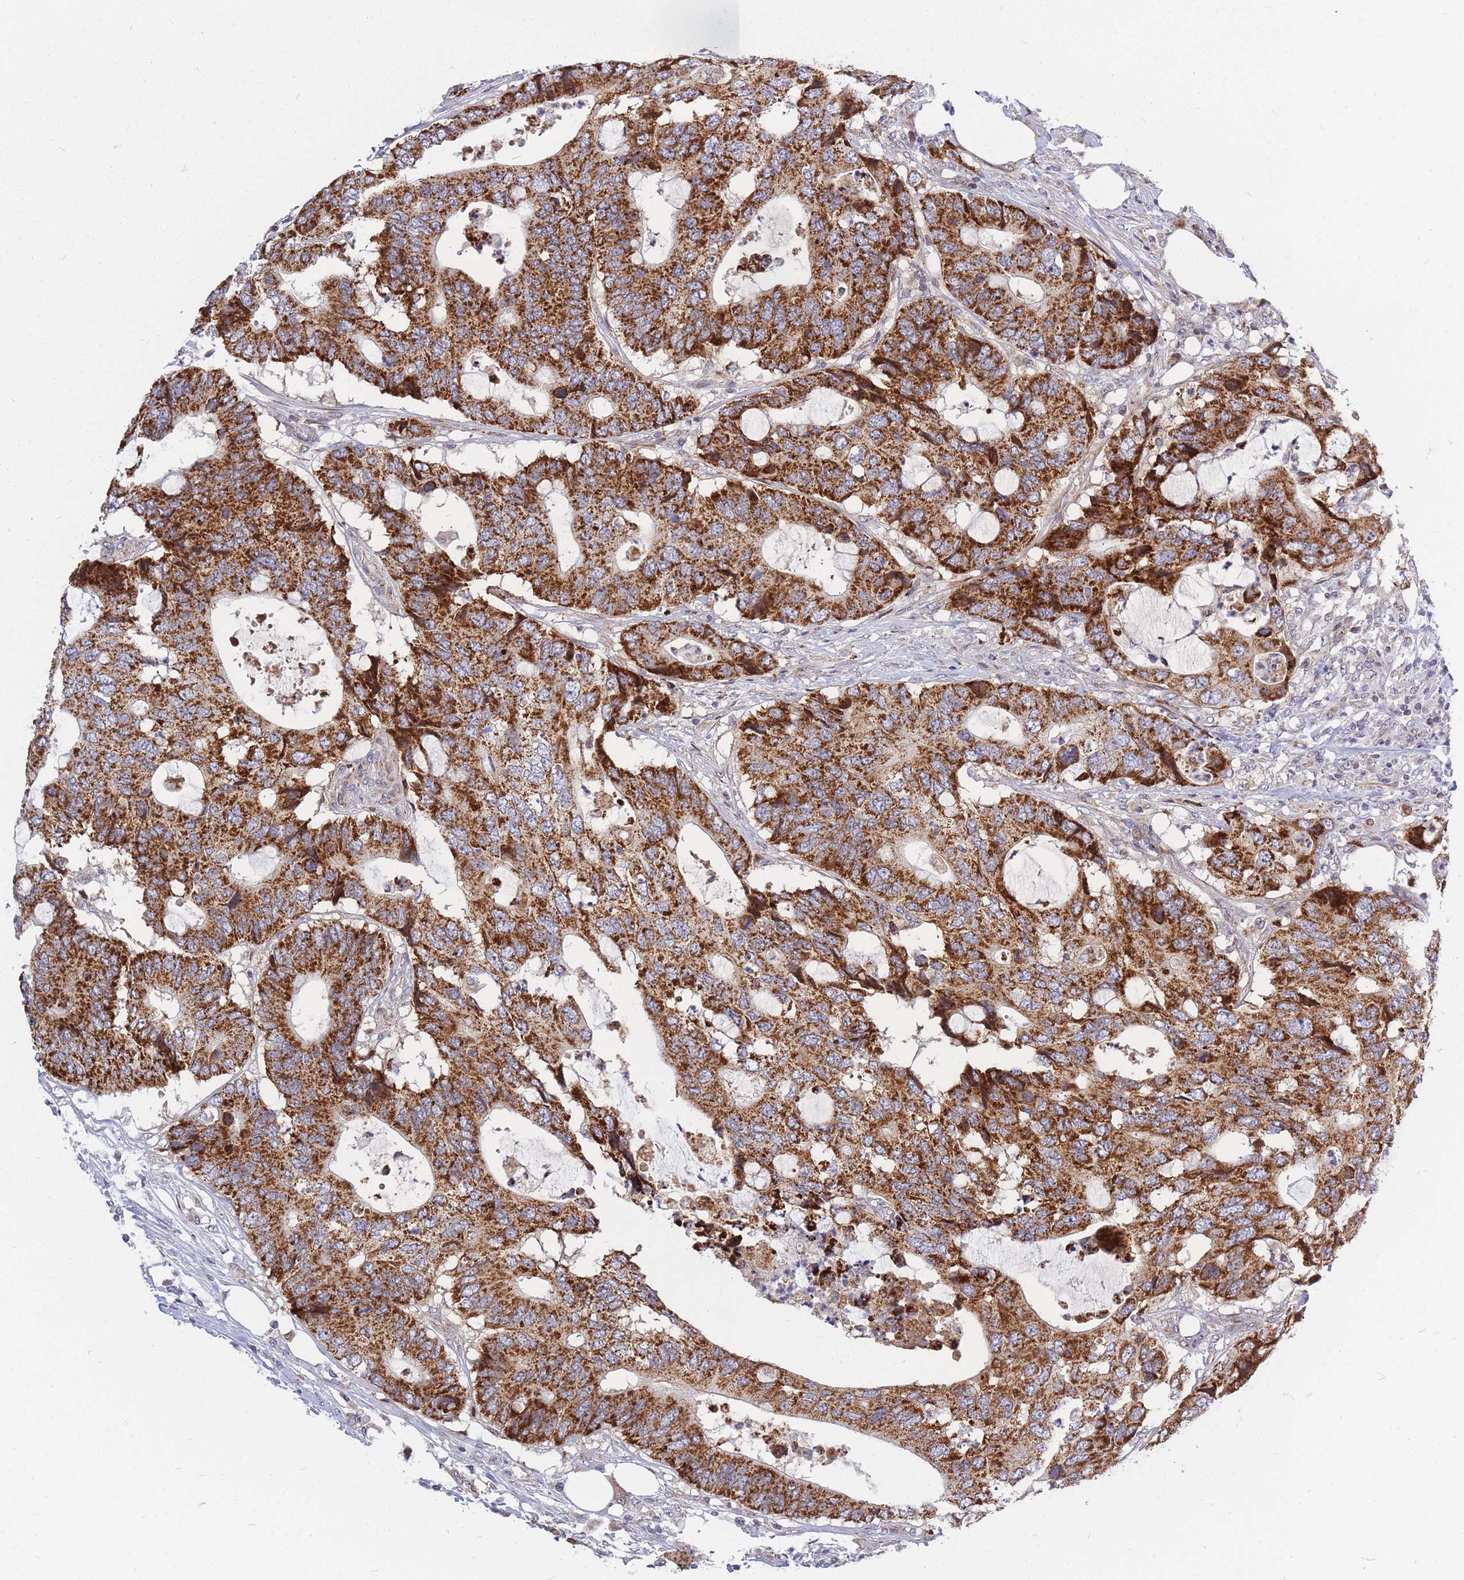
{"staining": {"intensity": "strong", "quantity": ">75%", "location": "cytoplasmic/membranous"}, "tissue": "colorectal cancer", "cell_type": "Tumor cells", "image_type": "cancer", "snomed": [{"axis": "morphology", "description": "Adenocarcinoma, NOS"}, {"axis": "topography", "description": "Colon"}], "caption": "Adenocarcinoma (colorectal) stained with a protein marker exhibits strong staining in tumor cells.", "gene": "MOB4", "patient": {"sex": "male", "age": 71}}